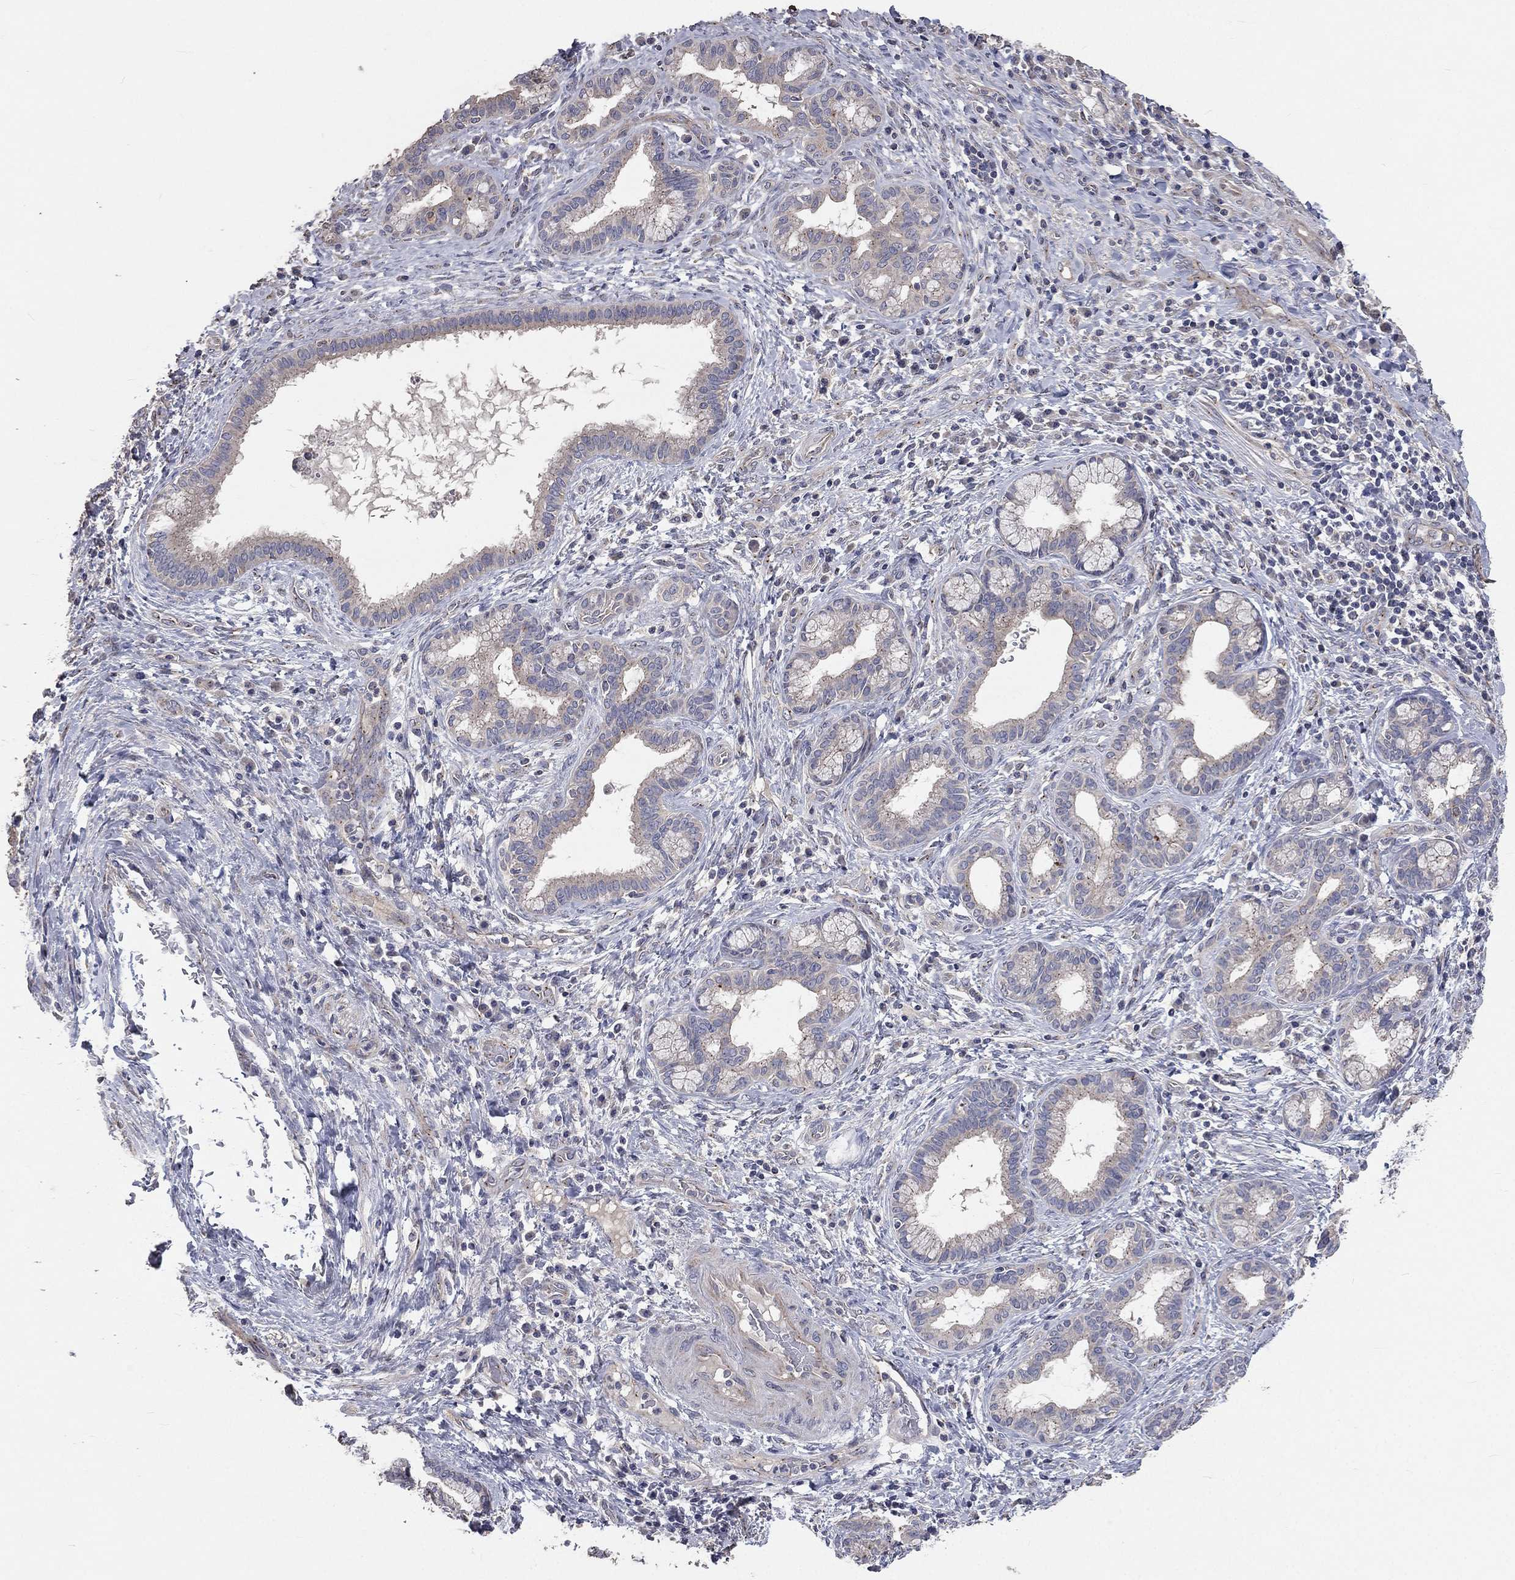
{"staining": {"intensity": "weak", "quantity": "<25%", "location": "cytoplasmic/membranous"}, "tissue": "liver cancer", "cell_type": "Tumor cells", "image_type": "cancer", "snomed": [{"axis": "morphology", "description": "Cholangiocarcinoma"}, {"axis": "topography", "description": "Liver"}], "caption": "High magnification brightfield microscopy of liver cancer (cholangiocarcinoma) stained with DAB (3,3'-diaminobenzidine) (brown) and counterstained with hematoxylin (blue): tumor cells show no significant expression.", "gene": "CROCC", "patient": {"sex": "female", "age": 73}}